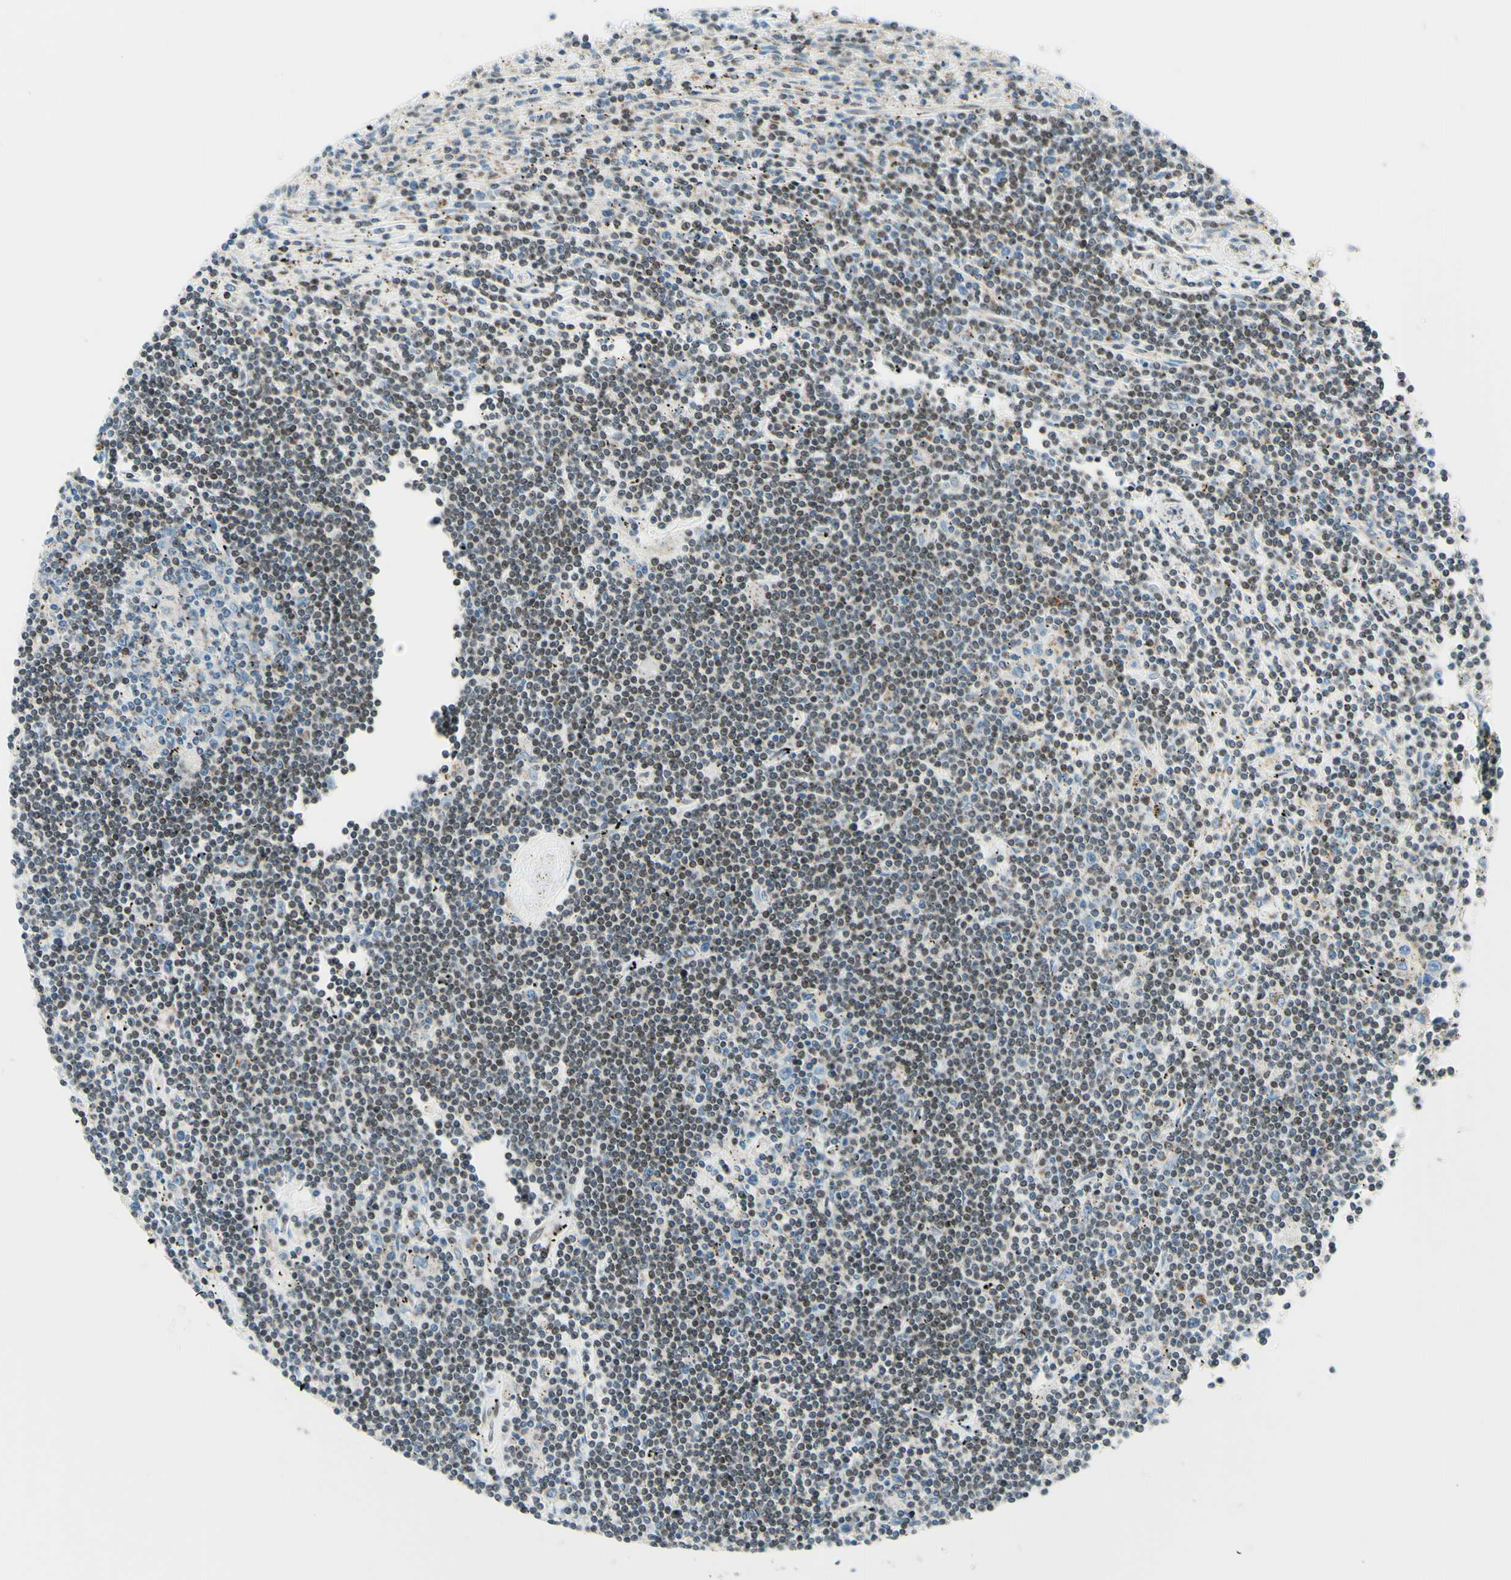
{"staining": {"intensity": "moderate", "quantity": "25%-75%", "location": "cytoplasmic/membranous,nuclear"}, "tissue": "lymphoma", "cell_type": "Tumor cells", "image_type": "cancer", "snomed": [{"axis": "morphology", "description": "Malignant lymphoma, non-Hodgkin's type, Low grade"}, {"axis": "topography", "description": "Spleen"}], "caption": "DAB (3,3'-diaminobenzidine) immunohistochemical staining of lymphoma reveals moderate cytoplasmic/membranous and nuclear protein staining in approximately 25%-75% of tumor cells. Immunohistochemistry stains the protein in brown and the nuclei are stained blue.", "gene": "CBX7", "patient": {"sex": "male", "age": 76}}